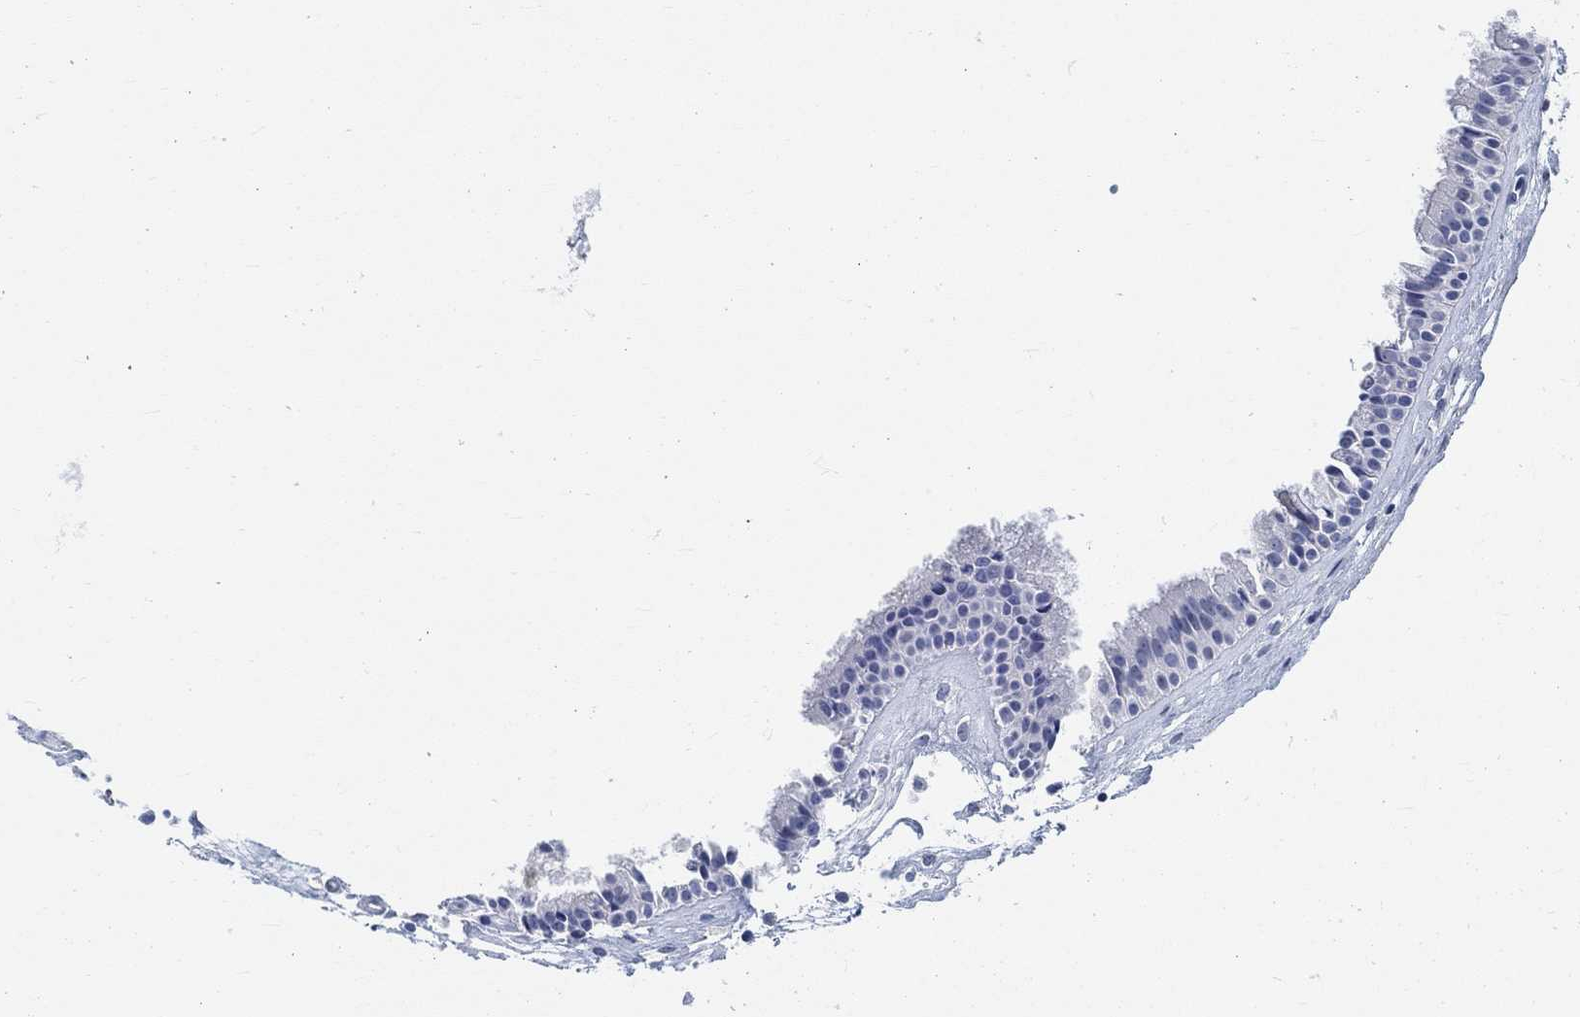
{"staining": {"intensity": "negative", "quantity": "none", "location": "none"}, "tissue": "nasopharynx", "cell_type": "Respiratory epithelial cells", "image_type": "normal", "snomed": [{"axis": "morphology", "description": "Normal tissue, NOS"}, {"axis": "topography", "description": "Nasopharynx"}], "caption": "DAB (3,3'-diaminobenzidine) immunohistochemical staining of benign nasopharynx reveals no significant staining in respiratory epithelial cells. The staining was performed using DAB (3,3'-diaminobenzidine) to visualize the protein expression in brown, while the nuclei were stained in blue with hematoxylin (Magnification: 20x).", "gene": "GRIA3", "patient": {"sex": "female", "age": 47}}